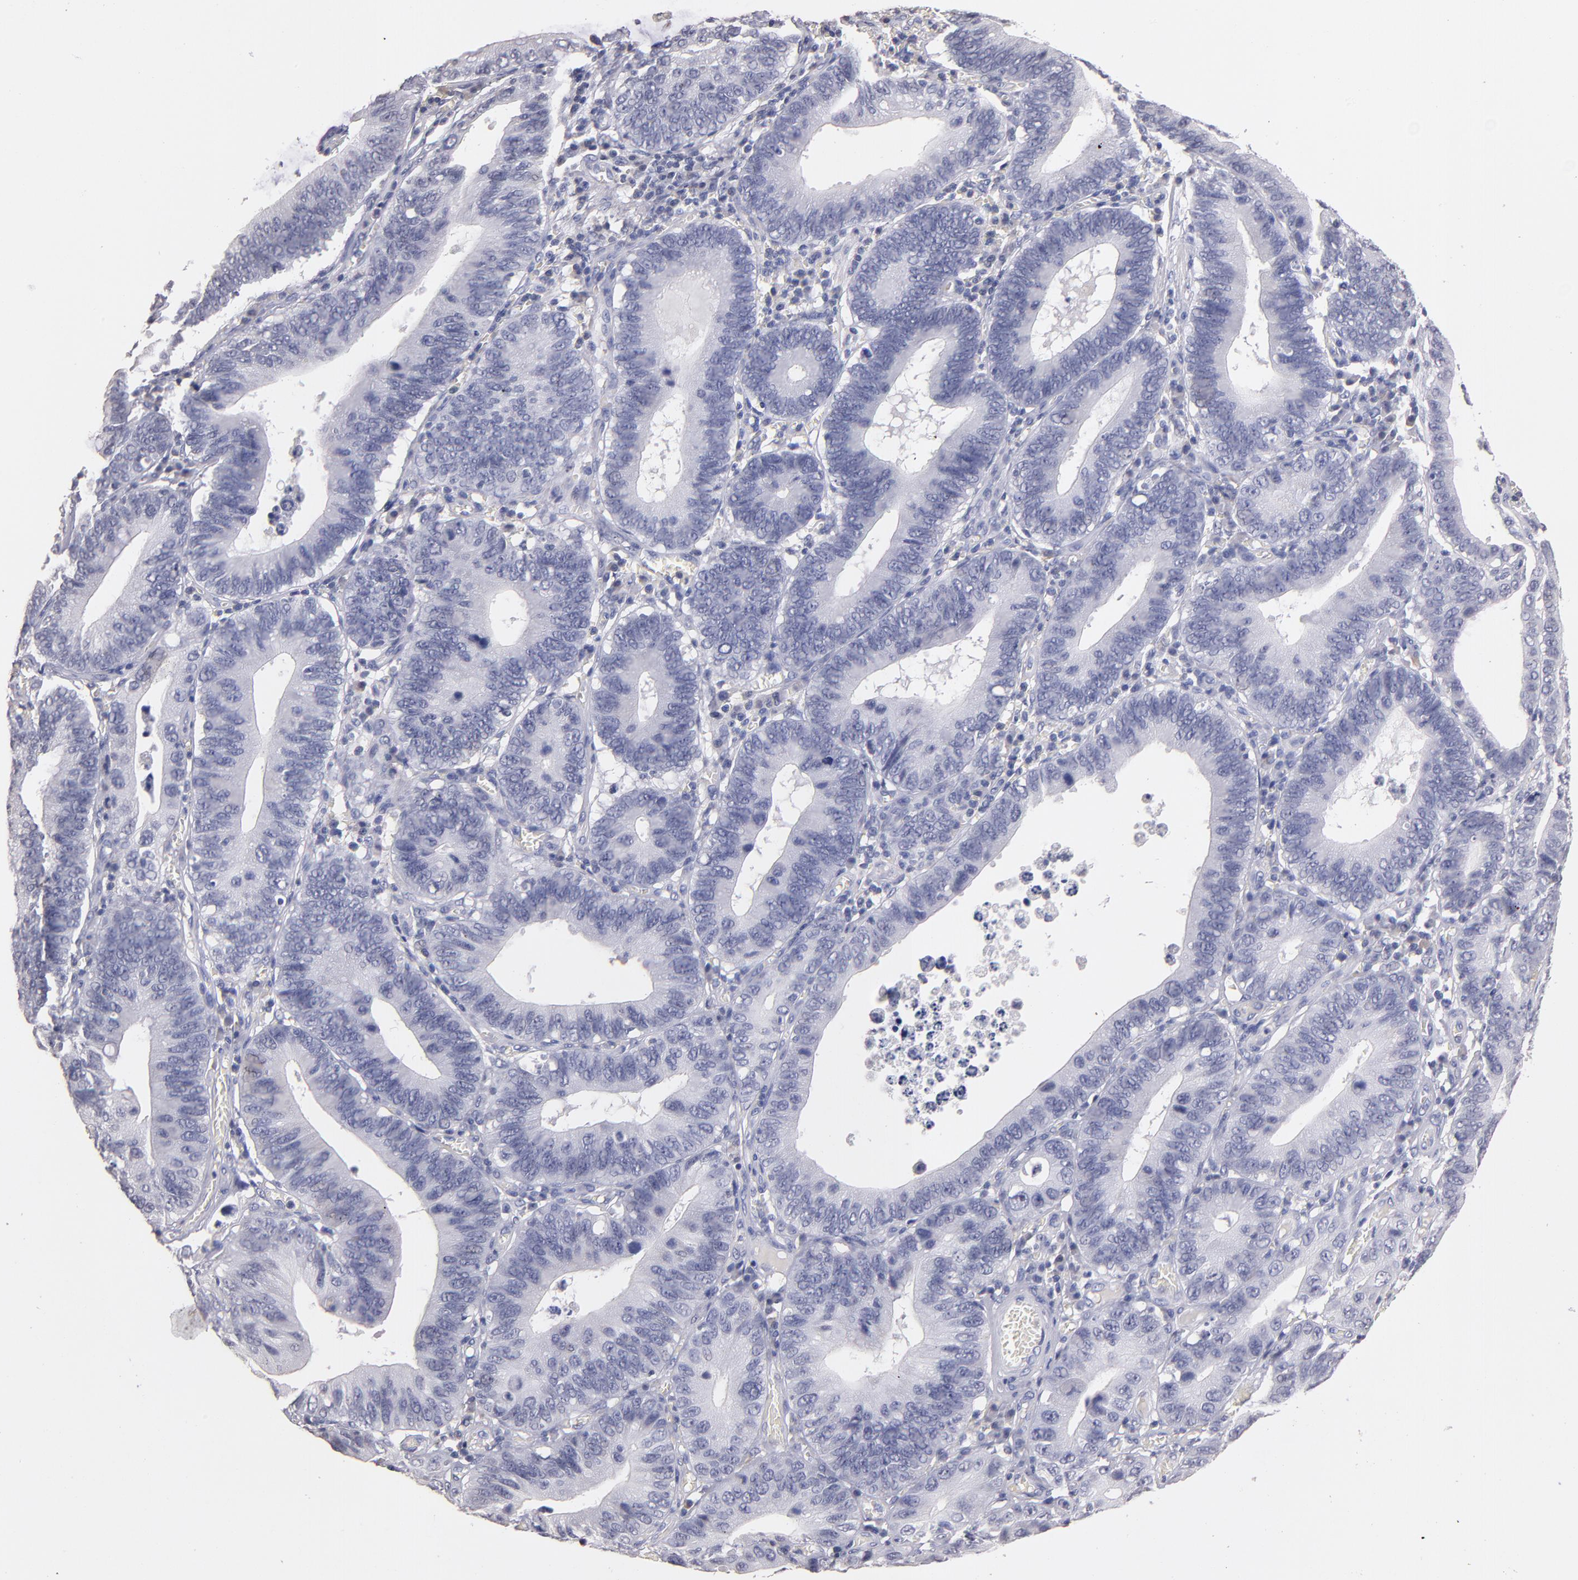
{"staining": {"intensity": "negative", "quantity": "none", "location": "none"}, "tissue": "stomach cancer", "cell_type": "Tumor cells", "image_type": "cancer", "snomed": [{"axis": "morphology", "description": "Adenocarcinoma, NOS"}, {"axis": "topography", "description": "Stomach"}, {"axis": "topography", "description": "Gastric cardia"}], "caption": "Tumor cells are negative for protein expression in human stomach cancer (adenocarcinoma).", "gene": "SOX10", "patient": {"sex": "male", "age": 59}}